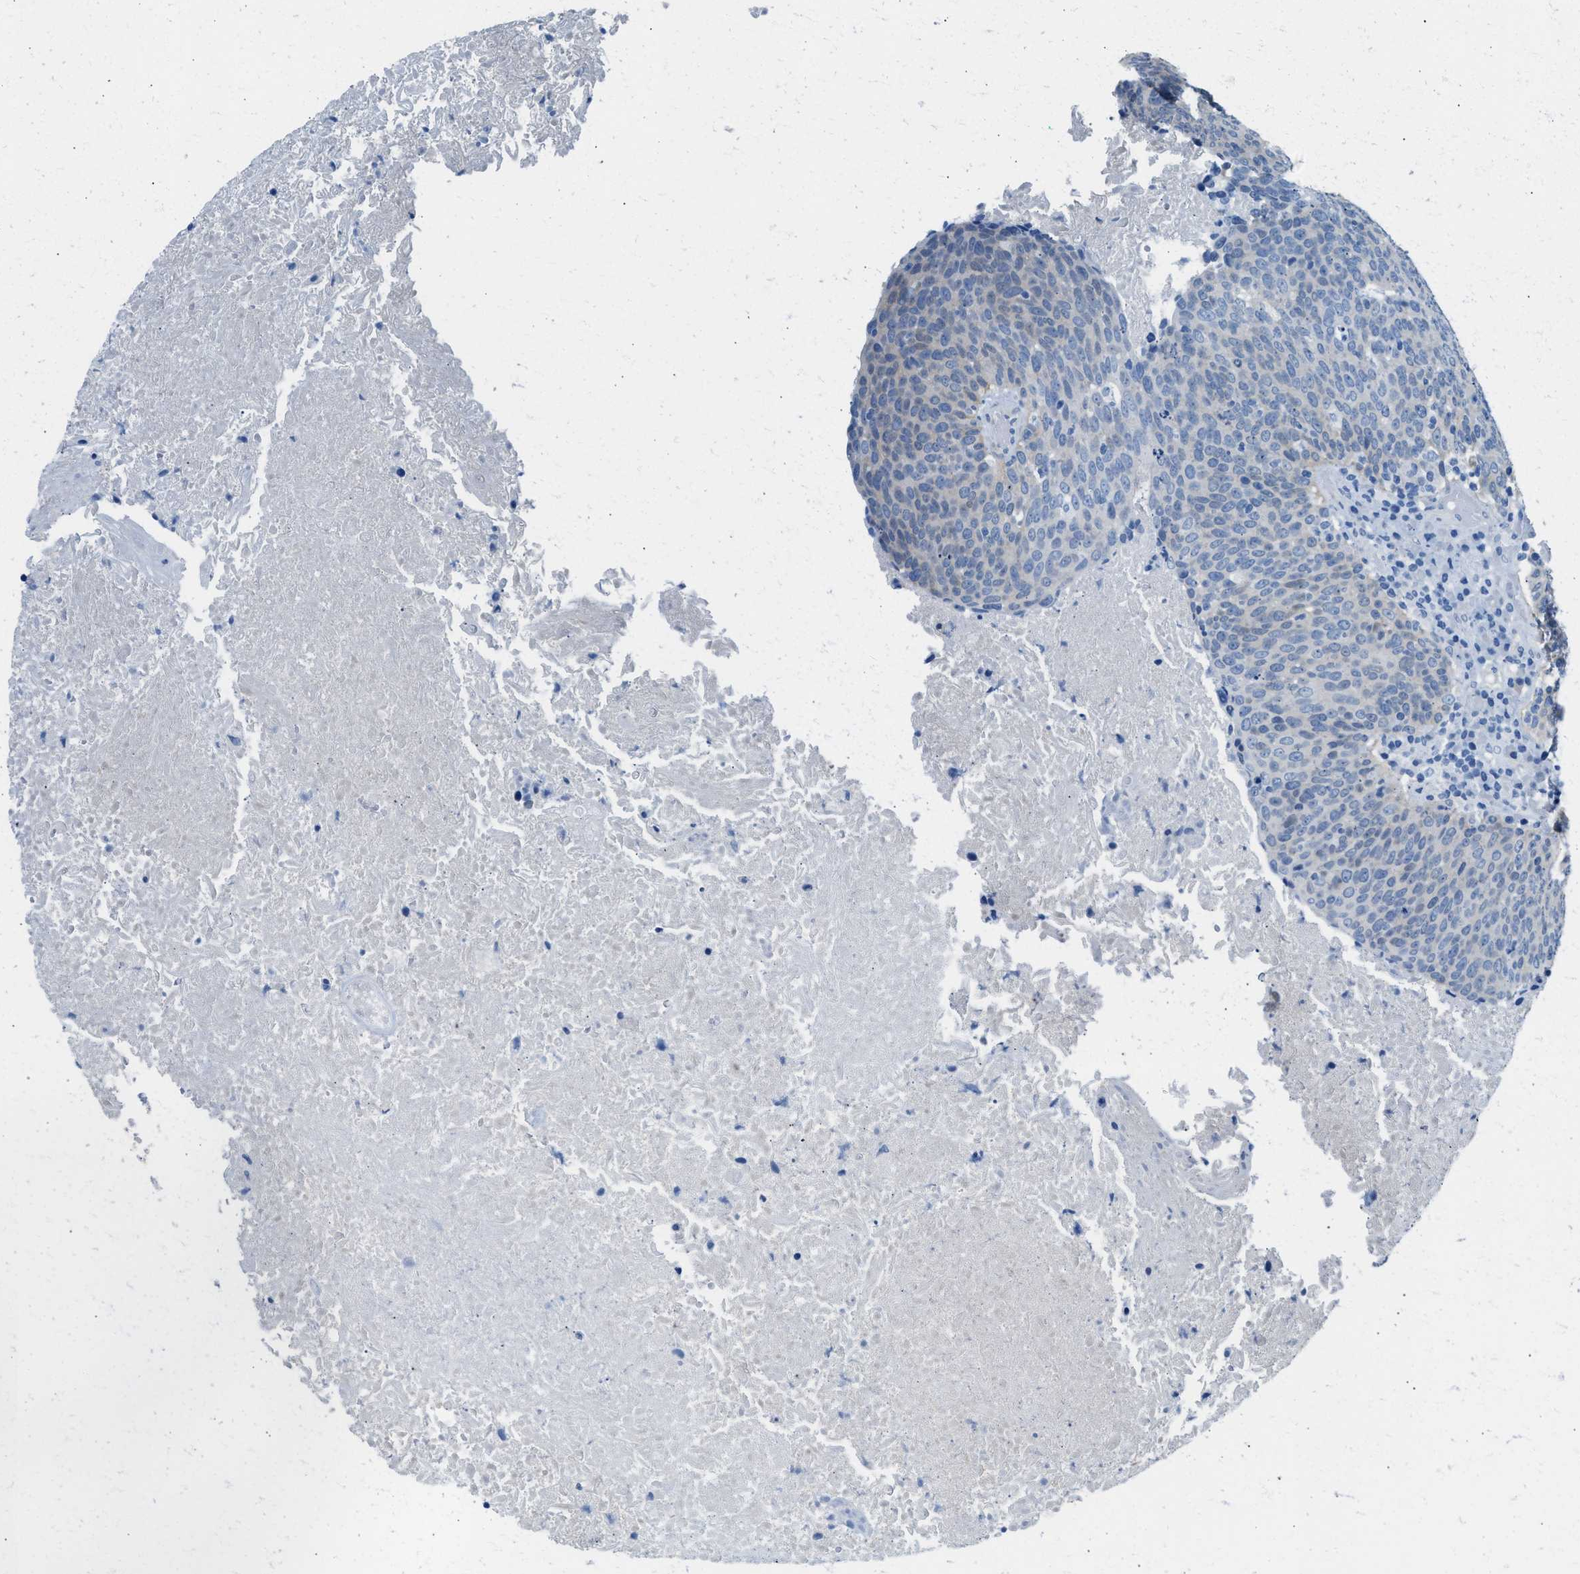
{"staining": {"intensity": "negative", "quantity": "none", "location": "none"}, "tissue": "head and neck cancer", "cell_type": "Tumor cells", "image_type": "cancer", "snomed": [{"axis": "morphology", "description": "Squamous cell carcinoma, NOS"}, {"axis": "morphology", "description": "Squamous cell carcinoma, metastatic, NOS"}, {"axis": "topography", "description": "Lymph node"}, {"axis": "topography", "description": "Head-Neck"}], "caption": "Head and neck cancer stained for a protein using immunohistochemistry shows no staining tumor cells.", "gene": "SPAM1", "patient": {"sex": "male", "age": 62}}